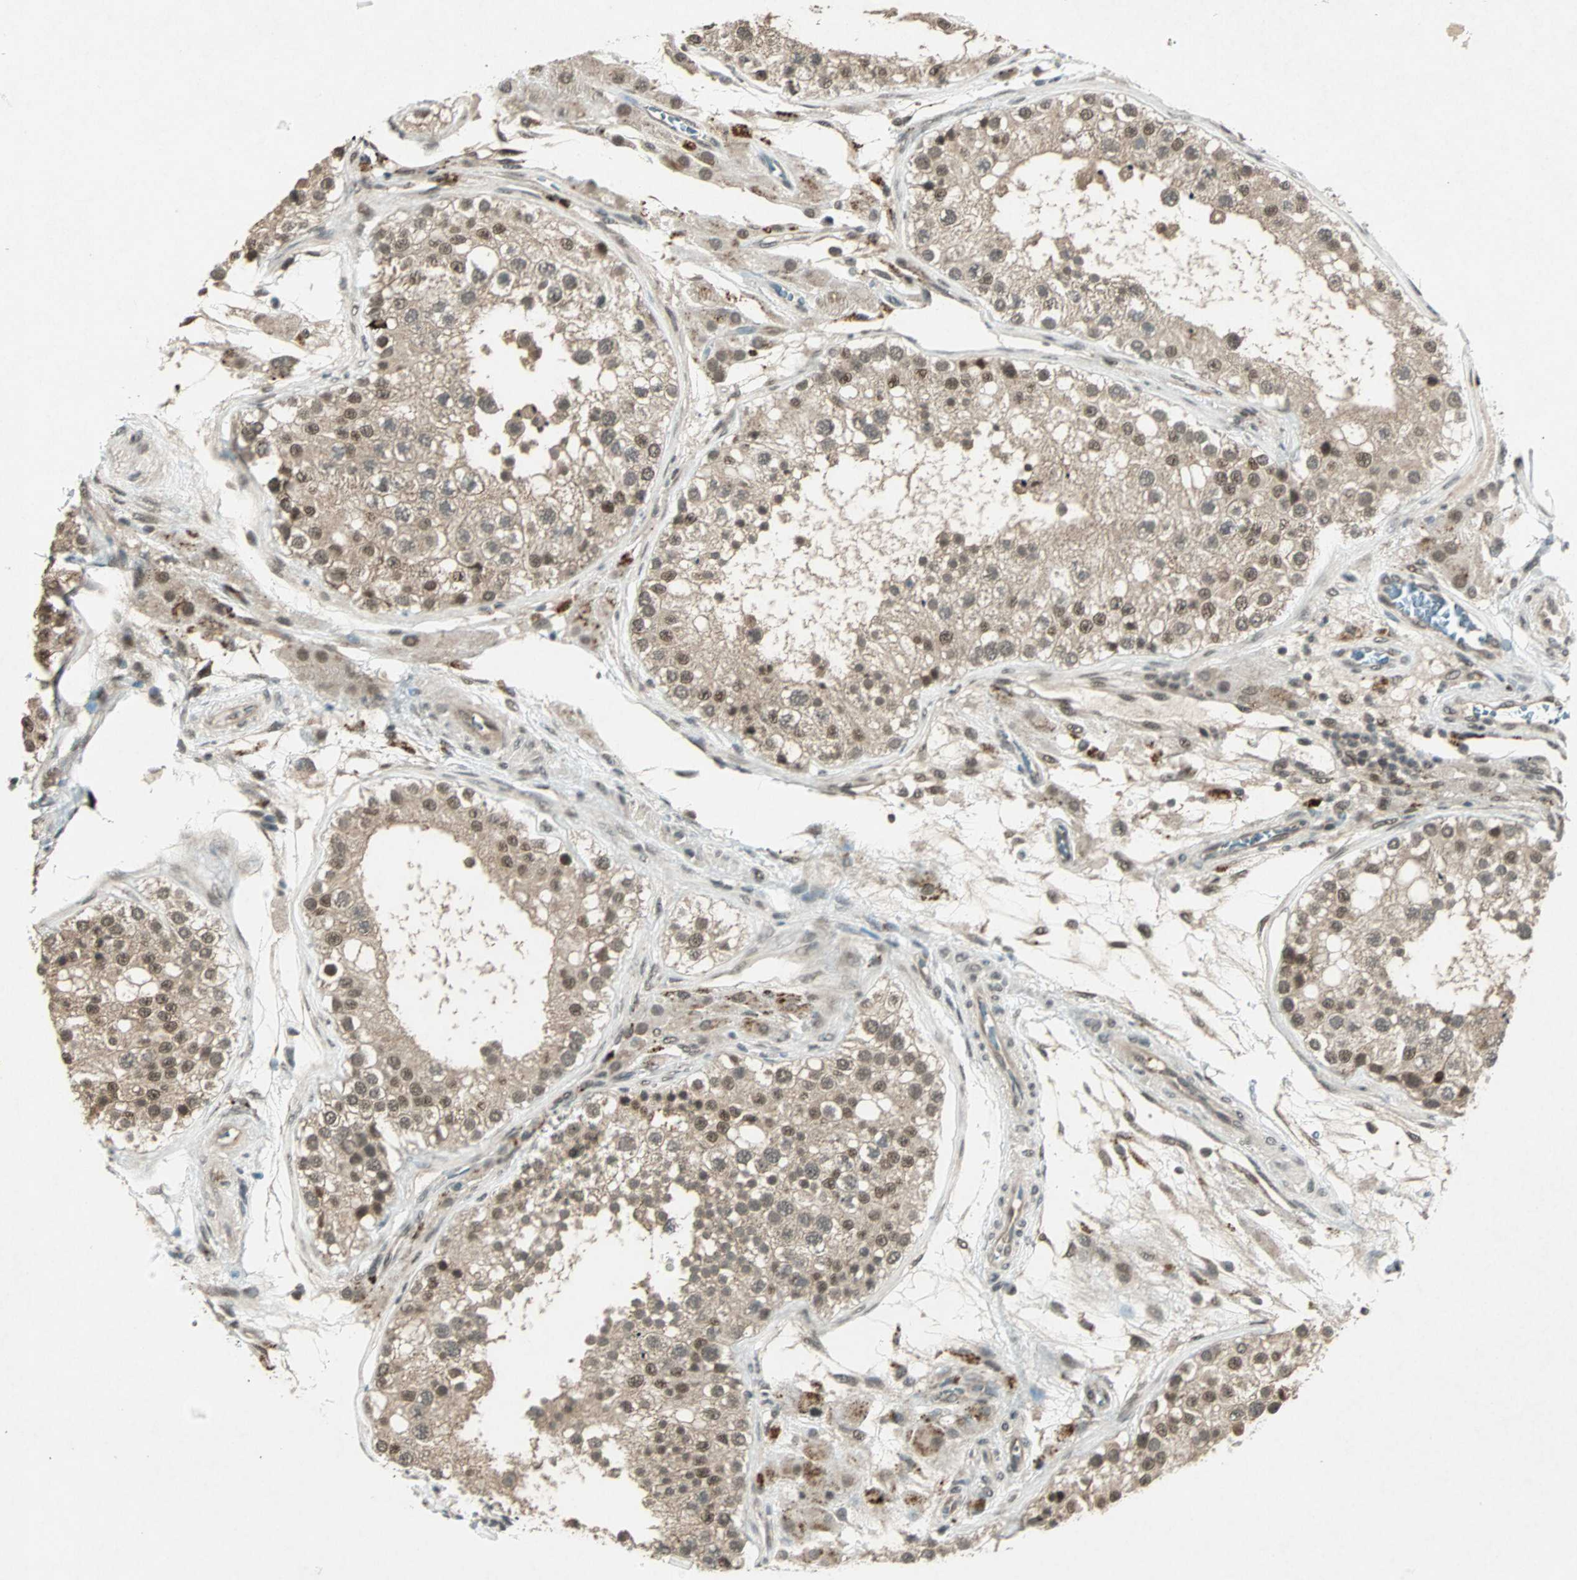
{"staining": {"intensity": "moderate", "quantity": ">75%", "location": "cytoplasmic/membranous,nuclear"}, "tissue": "testis", "cell_type": "Cells in seminiferous ducts", "image_type": "normal", "snomed": [{"axis": "morphology", "description": "Normal tissue, NOS"}, {"axis": "topography", "description": "Testis"}], "caption": "Testis was stained to show a protein in brown. There is medium levels of moderate cytoplasmic/membranous,nuclear expression in approximately >75% of cells in seminiferous ducts. (brown staining indicates protein expression, while blue staining denotes nuclei).", "gene": "ZNF701", "patient": {"sex": "male", "age": 26}}